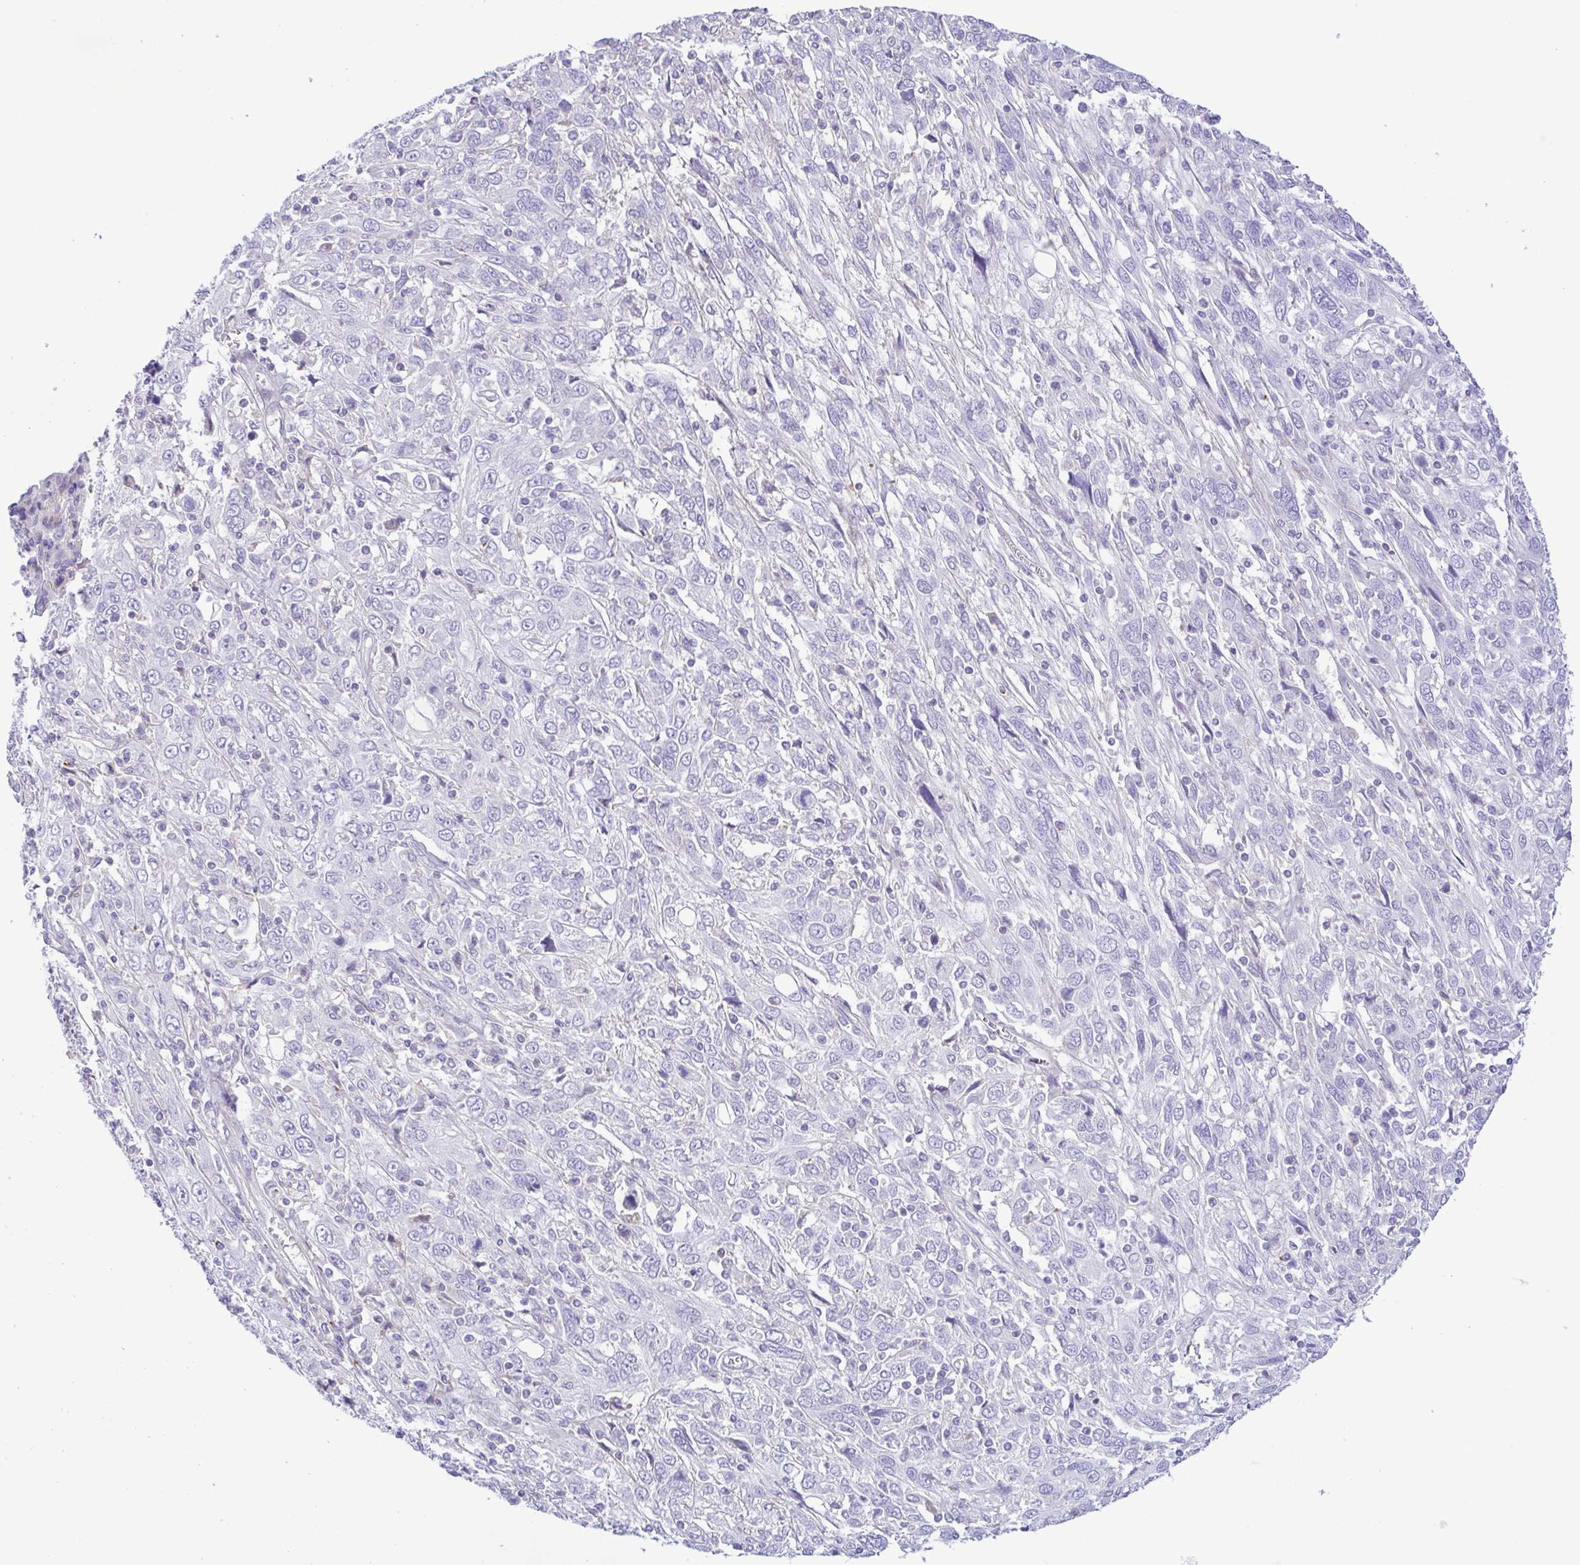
{"staining": {"intensity": "negative", "quantity": "none", "location": "none"}, "tissue": "cervical cancer", "cell_type": "Tumor cells", "image_type": "cancer", "snomed": [{"axis": "morphology", "description": "Squamous cell carcinoma, NOS"}, {"axis": "topography", "description": "Cervix"}], "caption": "This is an immunohistochemistry (IHC) histopathology image of squamous cell carcinoma (cervical). There is no staining in tumor cells.", "gene": "GPR182", "patient": {"sex": "female", "age": 46}}